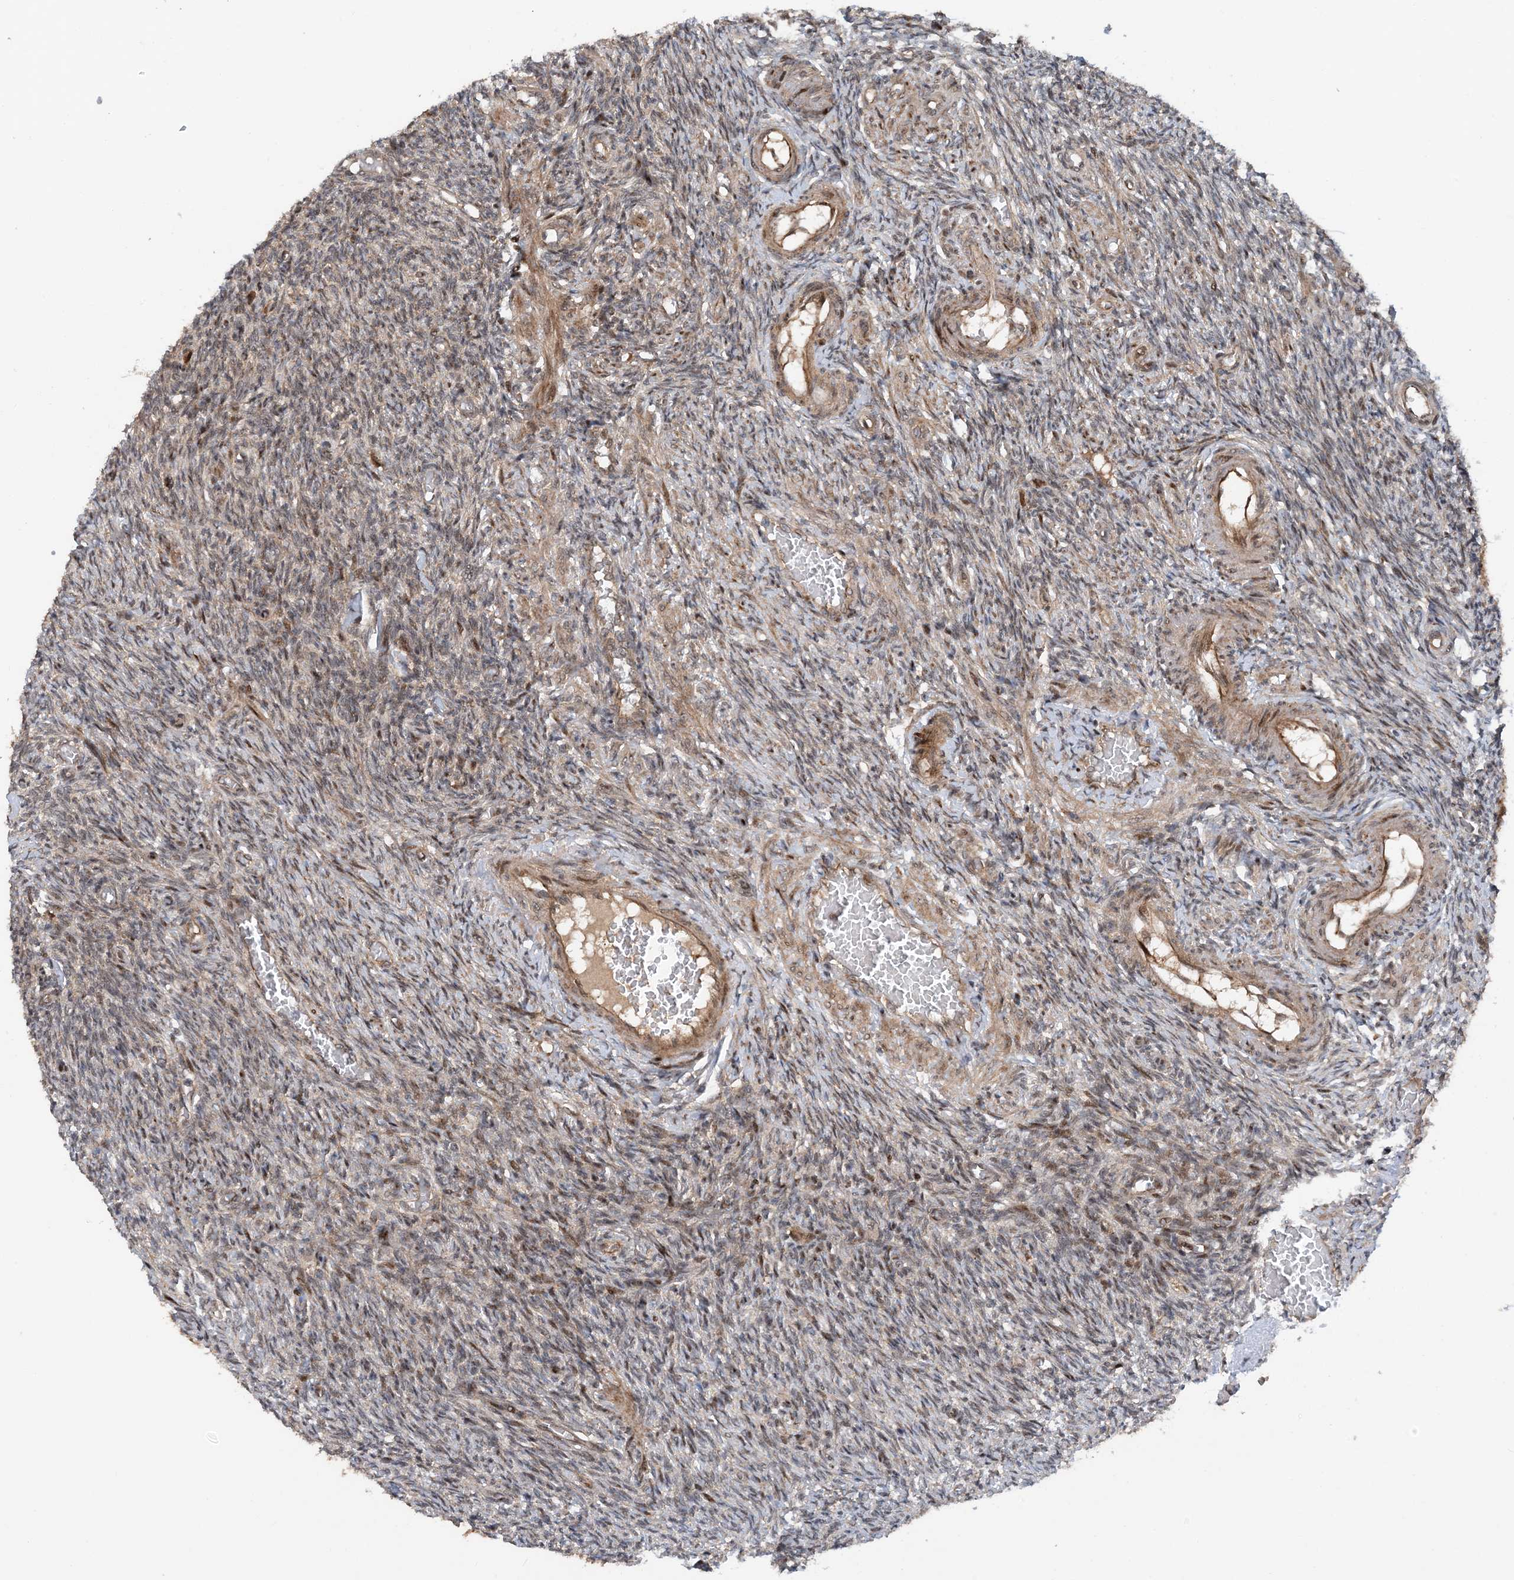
{"staining": {"intensity": "moderate", "quantity": "25%-75%", "location": "cytoplasmic/membranous"}, "tissue": "ovary", "cell_type": "Ovarian stroma cells", "image_type": "normal", "snomed": [{"axis": "morphology", "description": "Normal tissue, NOS"}, {"axis": "topography", "description": "Ovary"}], "caption": "Immunohistochemical staining of benign ovary shows 25%-75% levels of moderate cytoplasmic/membranous protein expression in about 25%-75% of ovarian stroma cells. The staining is performed using DAB brown chromogen to label protein expression. The nuclei are counter-stained blue using hematoxylin.", "gene": "HEMK1", "patient": {"sex": "female", "age": 27}}